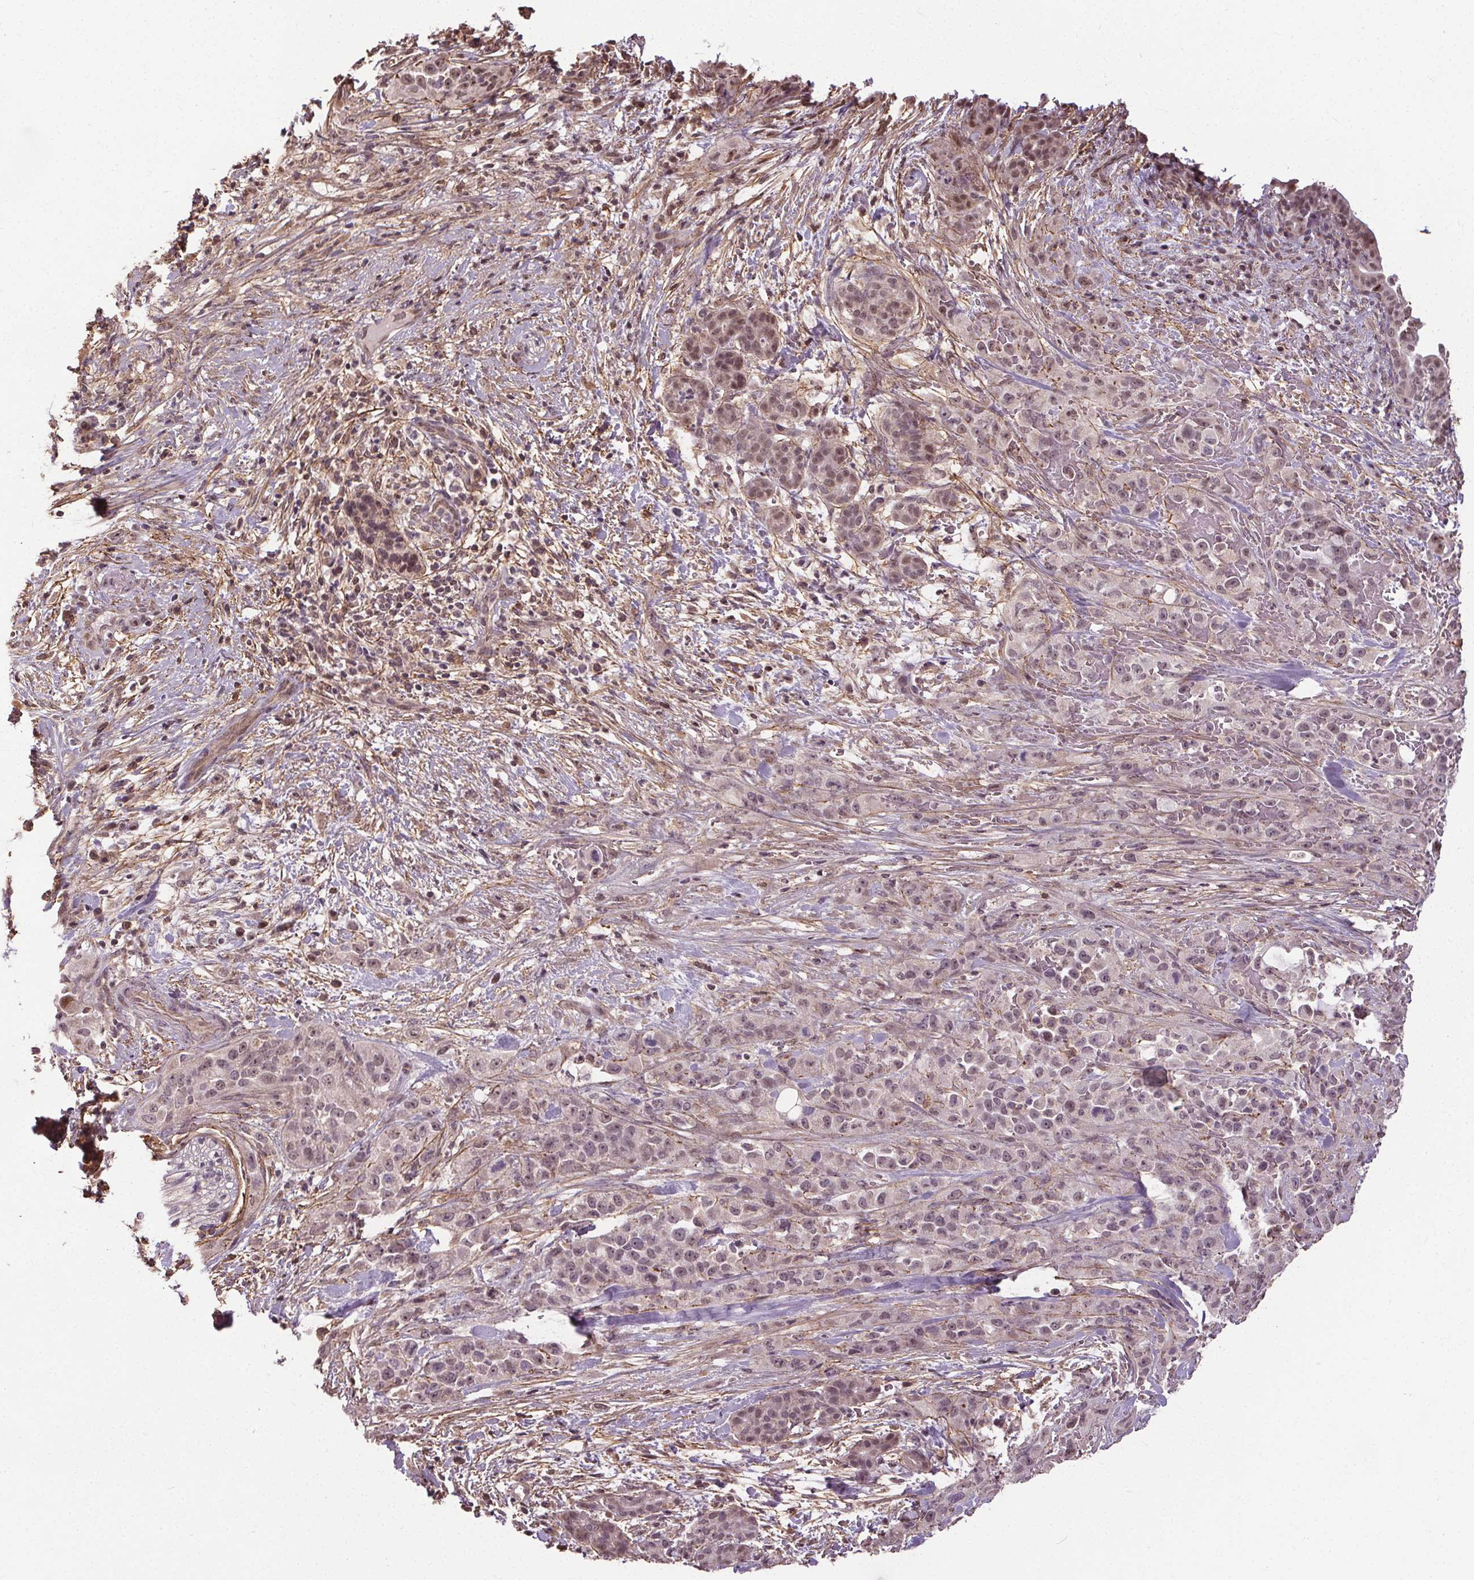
{"staining": {"intensity": "negative", "quantity": "none", "location": "none"}, "tissue": "pancreatic cancer", "cell_type": "Tumor cells", "image_type": "cancer", "snomed": [{"axis": "morphology", "description": "Adenocarcinoma, NOS"}, {"axis": "topography", "description": "Pancreas"}], "caption": "Tumor cells are negative for protein expression in human pancreatic adenocarcinoma.", "gene": "KIAA0232", "patient": {"sex": "male", "age": 44}}